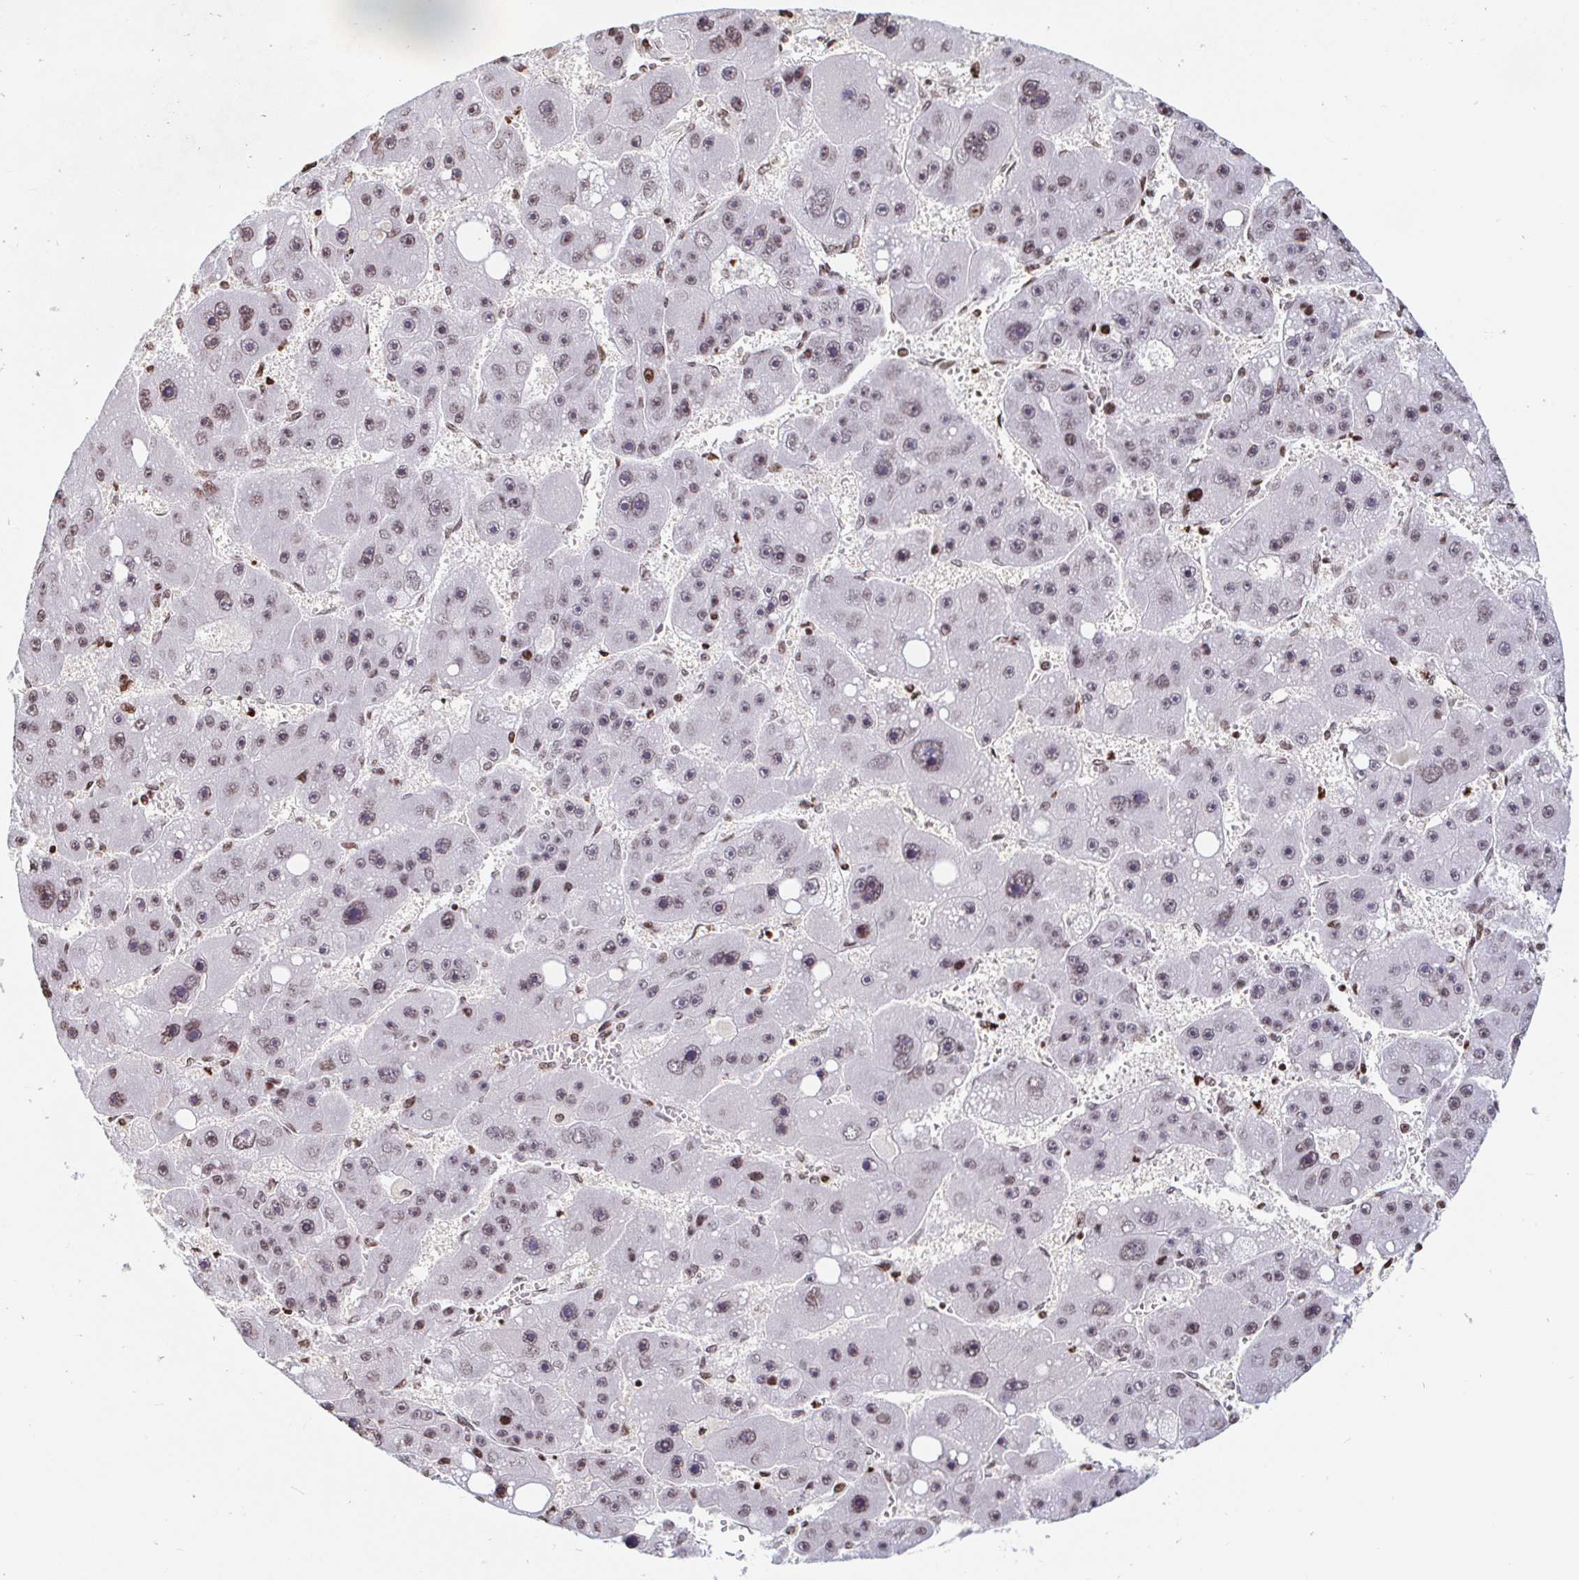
{"staining": {"intensity": "moderate", "quantity": ">75%", "location": "nuclear"}, "tissue": "liver cancer", "cell_type": "Tumor cells", "image_type": "cancer", "snomed": [{"axis": "morphology", "description": "Carcinoma, Hepatocellular, NOS"}, {"axis": "topography", "description": "Liver"}], "caption": "Immunohistochemistry (IHC) of liver cancer demonstrates medium levels of moderate nuclear staining in approximately >75% of tumor cells. (brown staining indicates protein expression, while blue staining denotes nuclei).", "gene": "HOXC10", "patient": {"sex": "female", "age": 61}}